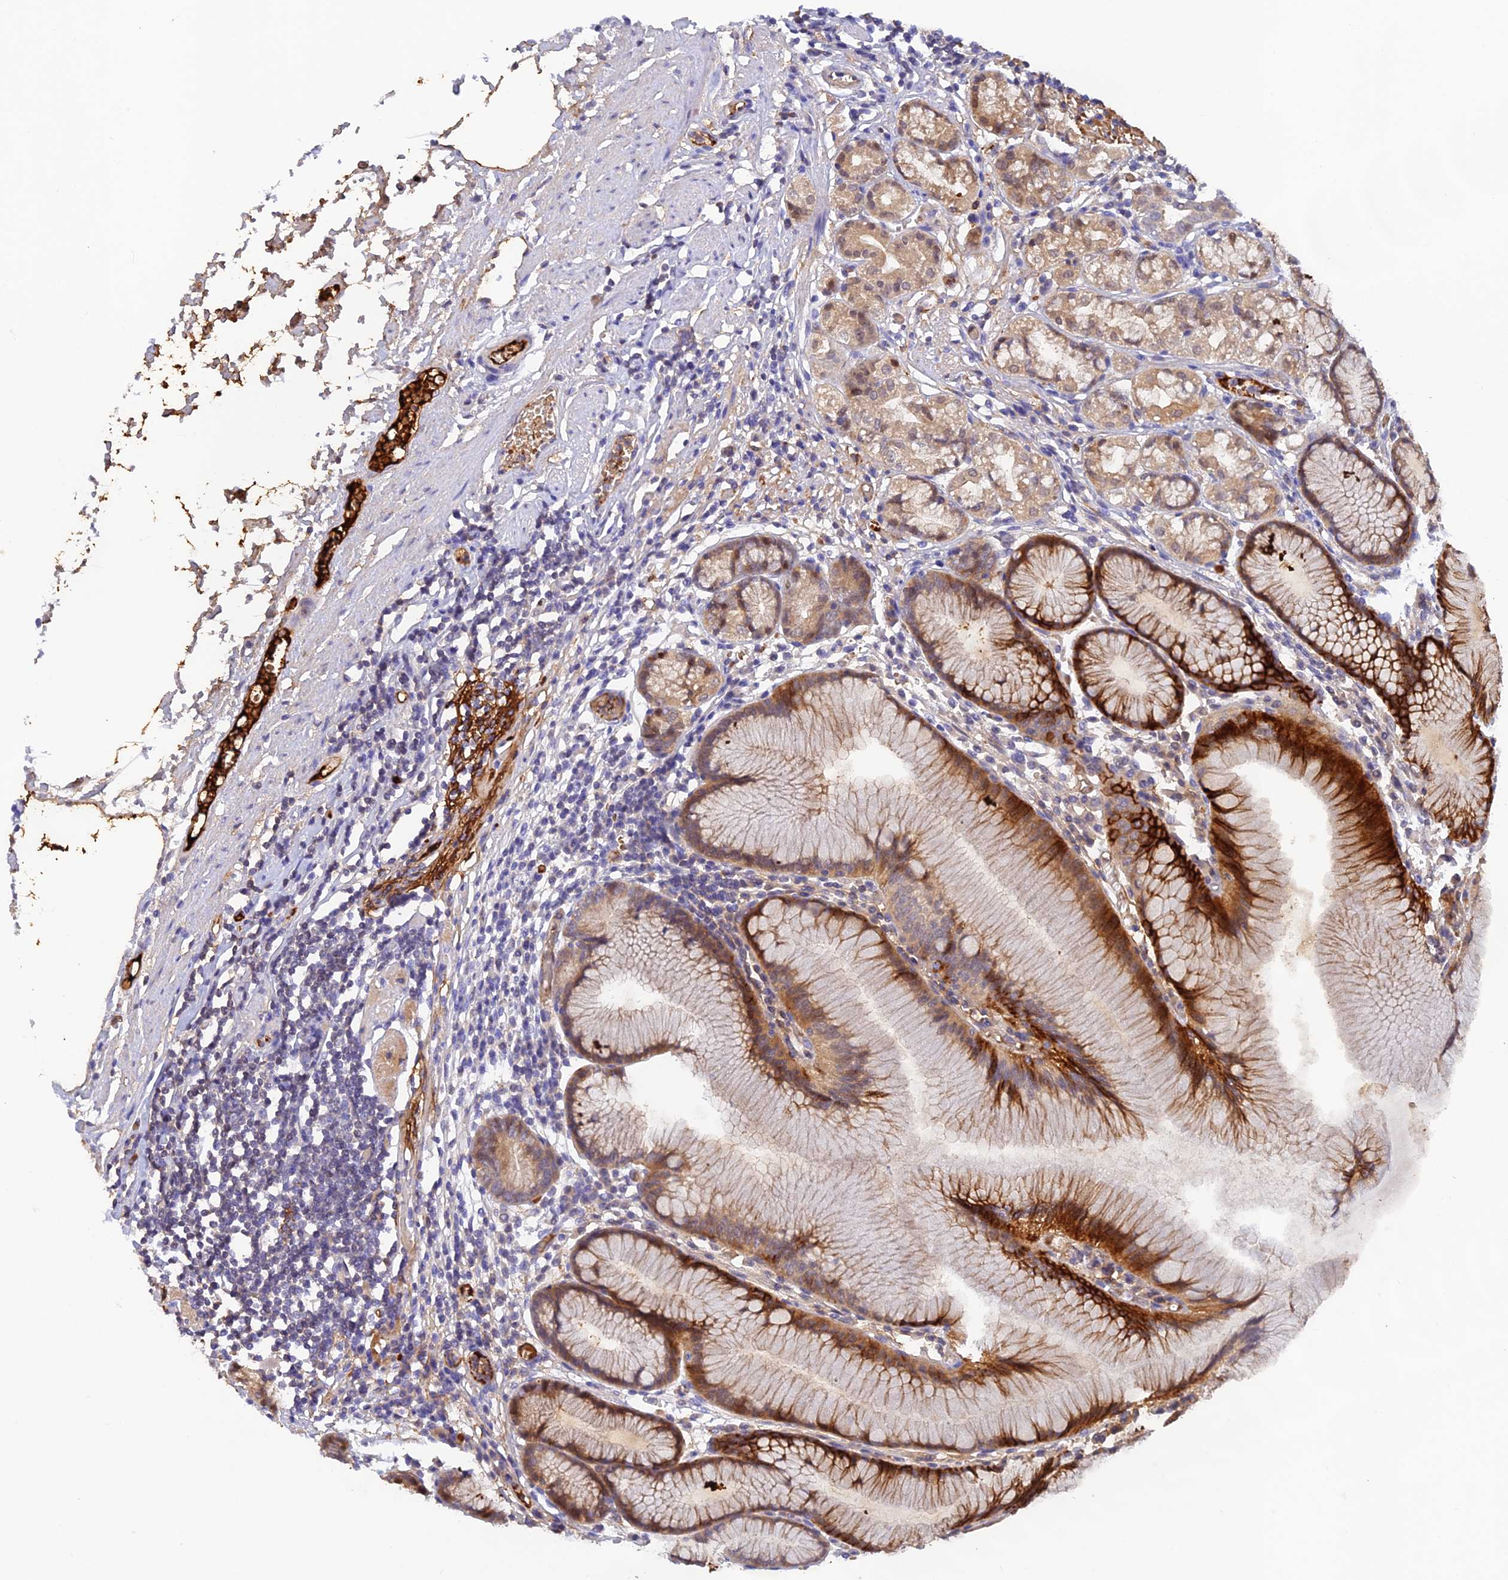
{"staining": {"intensity": "strong", "quantity": "25%-75%", "location": "cytoplasmic/membranous"}, "tissue": "stomach", "cell_type": "Glandular cells", "image_type": "normal", "snomed": [{"axis": "morphology", "description": "Normal tissue, NOS"}, {"axis": "topography", "description": "Stomach"}], "caption": "Strong cytoplasmic/membranous protein positivity is appreciated in about 25%-75% of glandular cells in stomach. The staining is performed using DAB (3,3'-diaminobenzidine) brown chromogen to label protein expression. The nuclei are counter-stained blue using hematoxylin.", "gene": "HDHD2", "patient": {"sex": "female", "age": 57}}